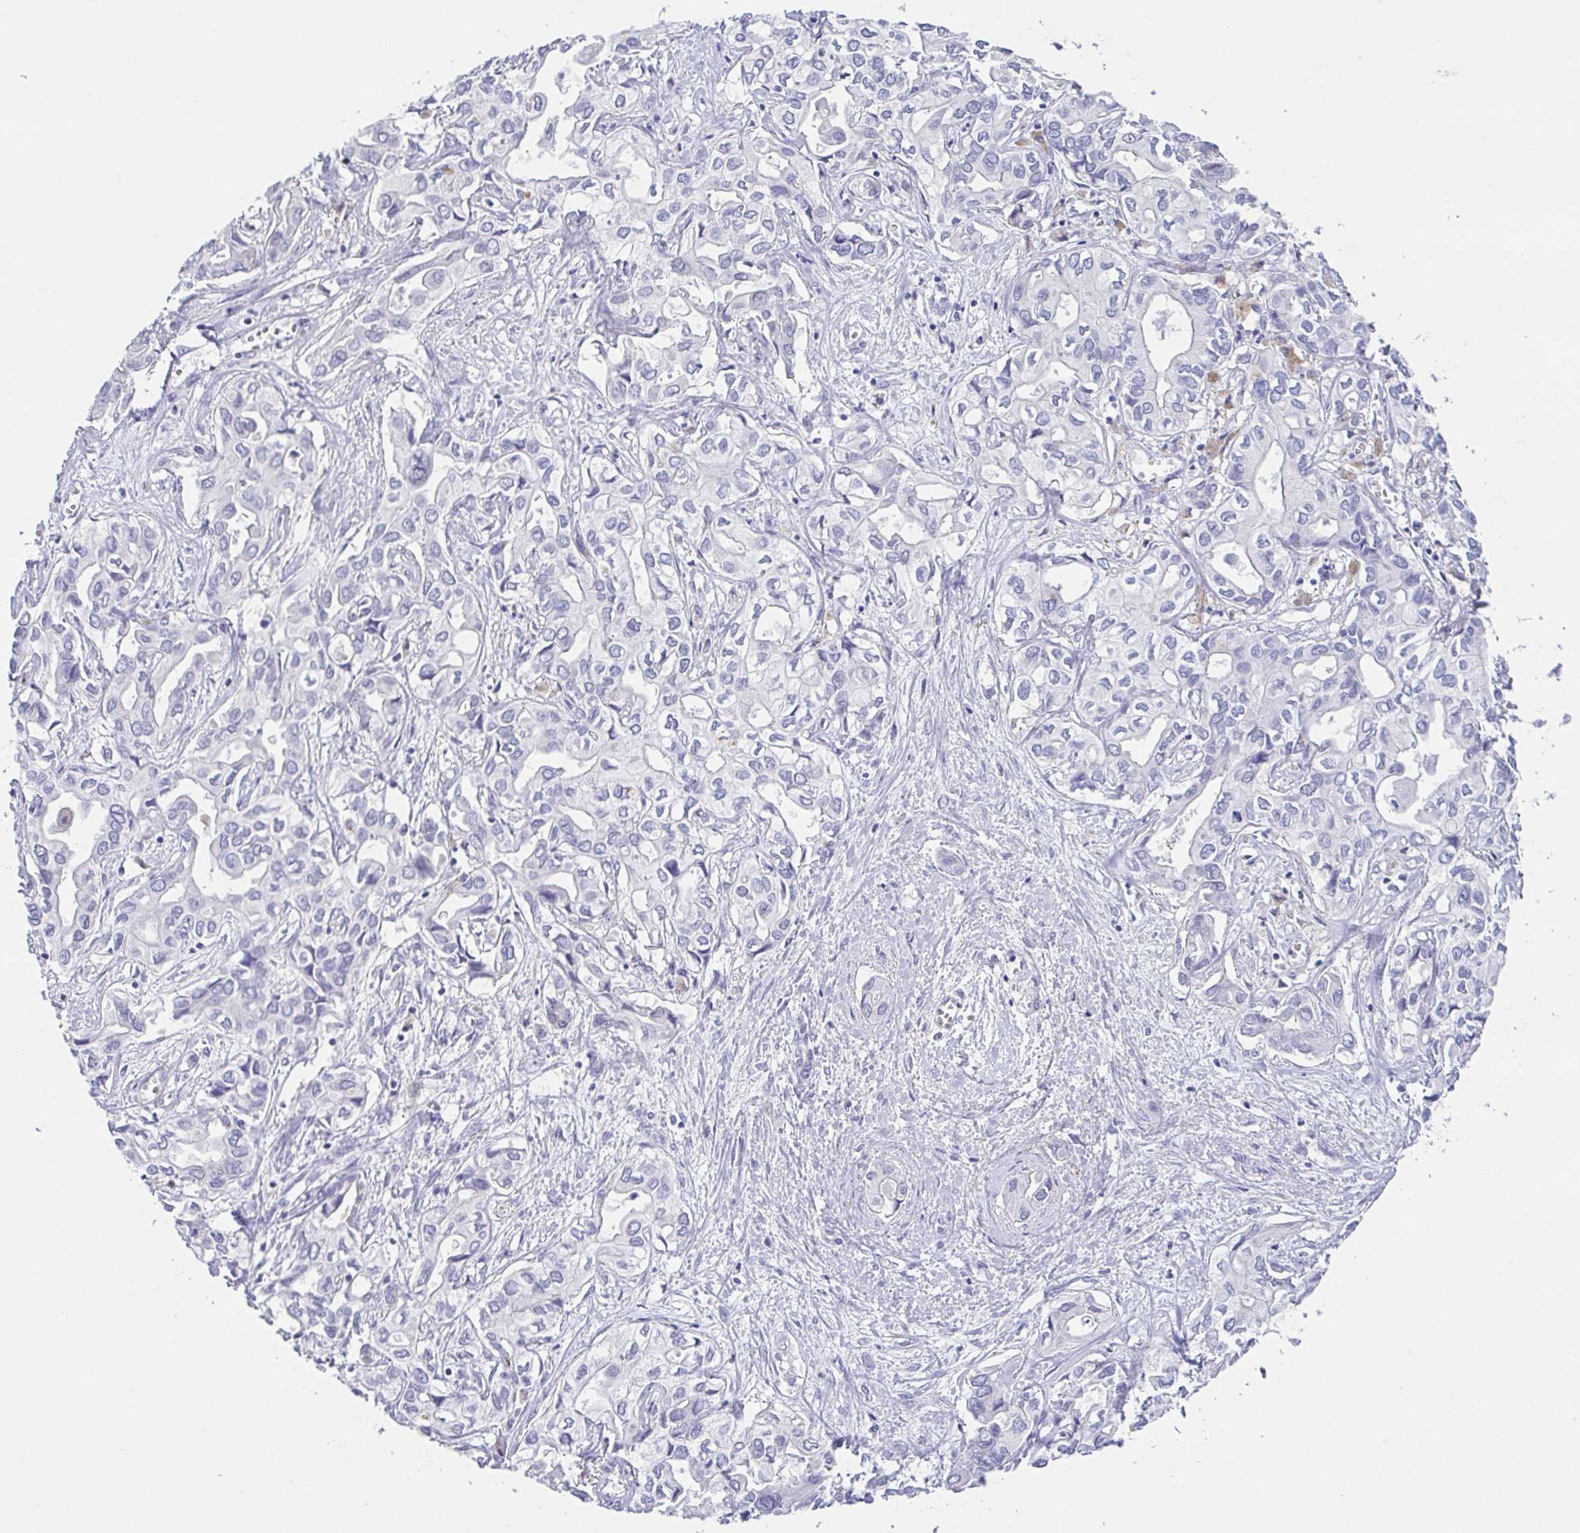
{"staining": {"intensity": "negative", "quantity": "none", "location": "none"}, "tissue": "liver cancer", "cell_type": "Tumor cells", "image_type": "cancer", "snomed": [{"axis": "morphology", "description": "Cholangiocarcinoma"}, {"axis": "topography", "description": "Liver"}], "caption": "Tumor cells are negative for protein expression in human liver cancer (cholangiocarcinoma).", "gene": "HAPLN2", "patient": {"sex": "female", "age": 64}}